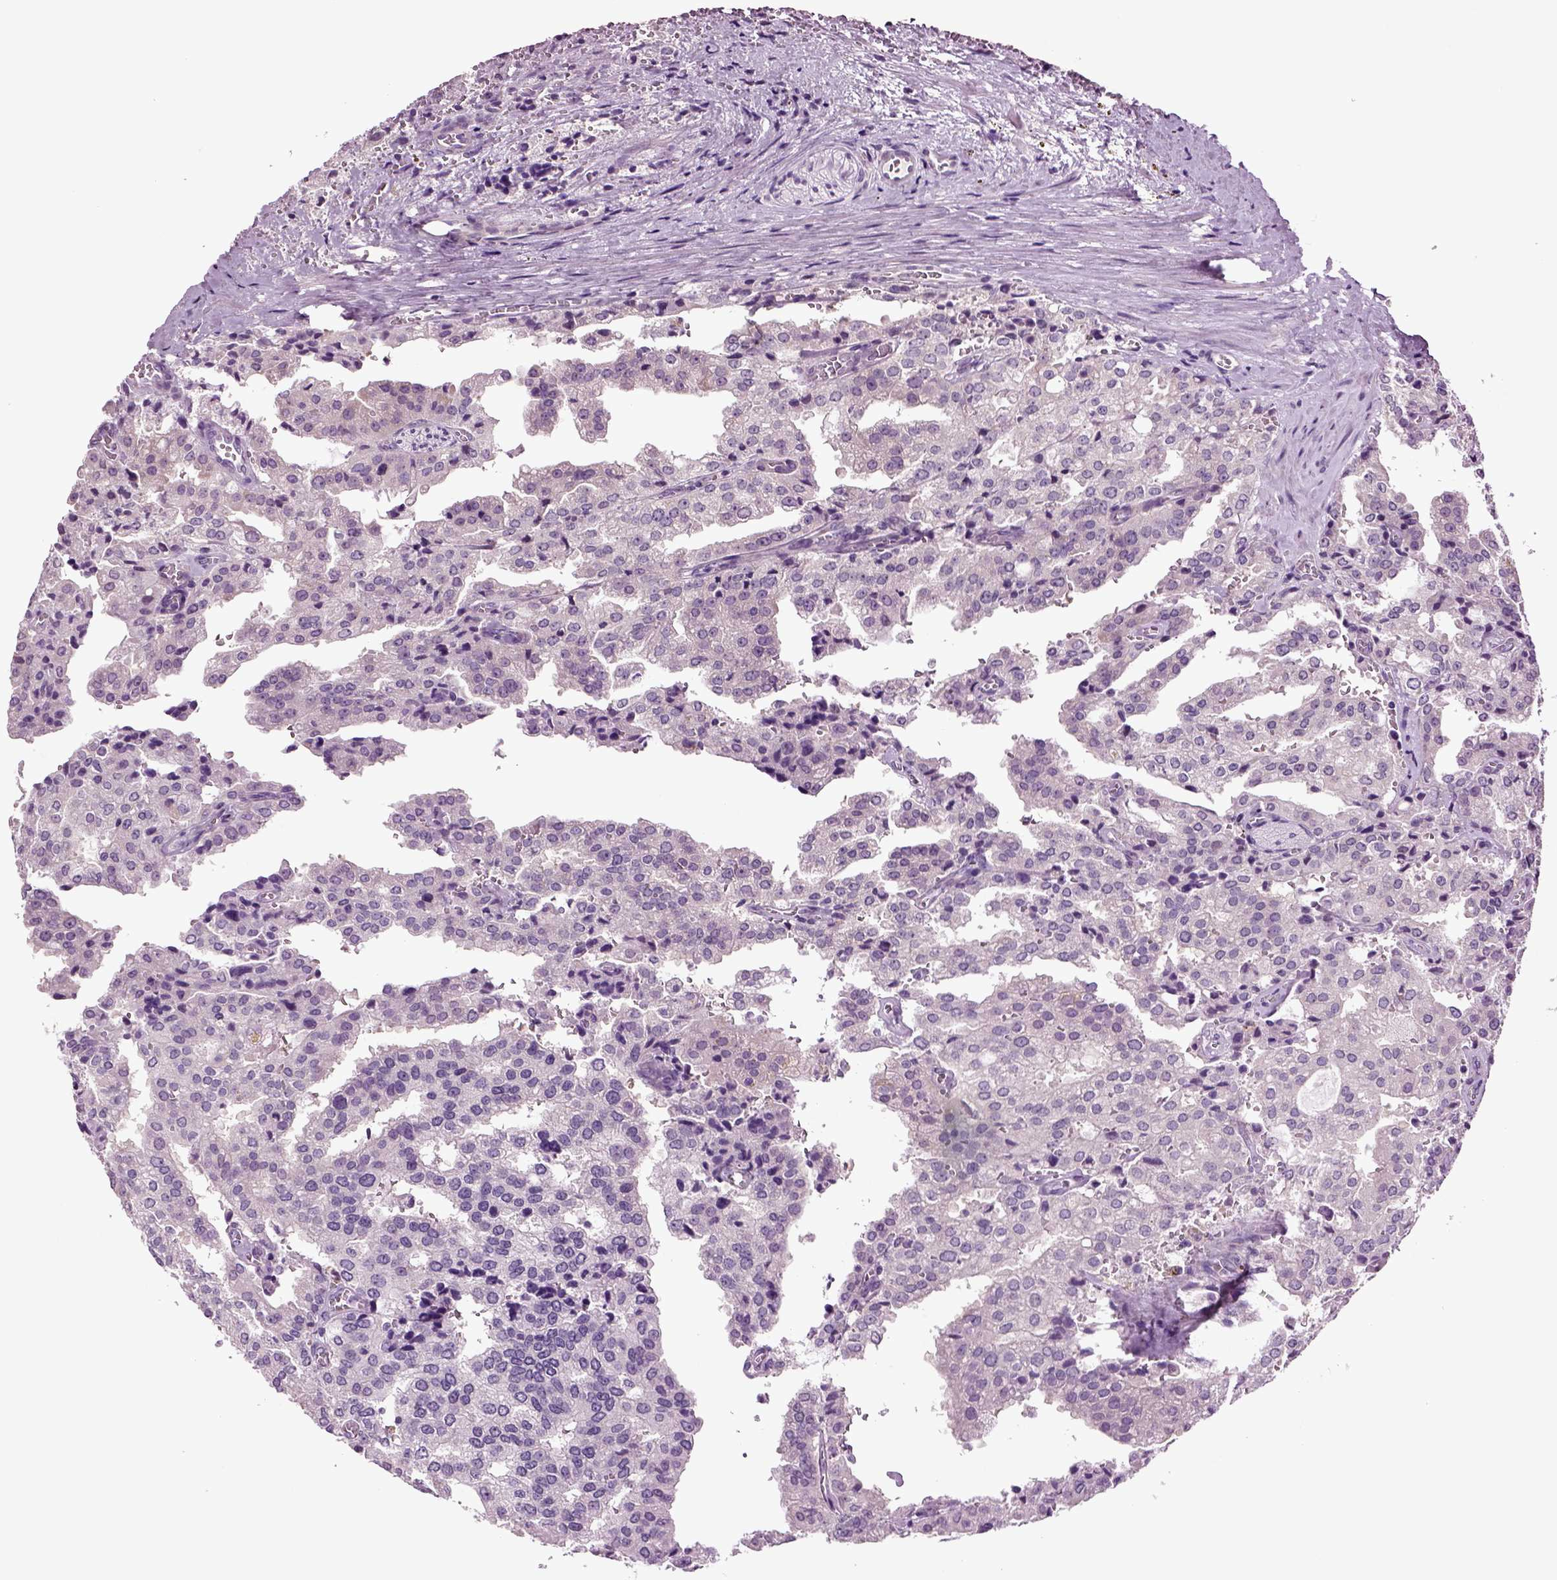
{"staining": {"intensity": "negative", "quantity": "none", "location": "none"}, "tissue": "prostate cancer", "cell_type": "Tumor cells", "image_type": "cancer", "snomed": [{"axis": "morphology", "description": "Adenocarcinoma, High grade"}, {"axis": "topography", "description": "Prostate"}], "caption": "Tumor cells are negative for brown protein staining in prostate cancer.", "gene": "PLCH2", "patient": {"sex": "male", "age": 68}}